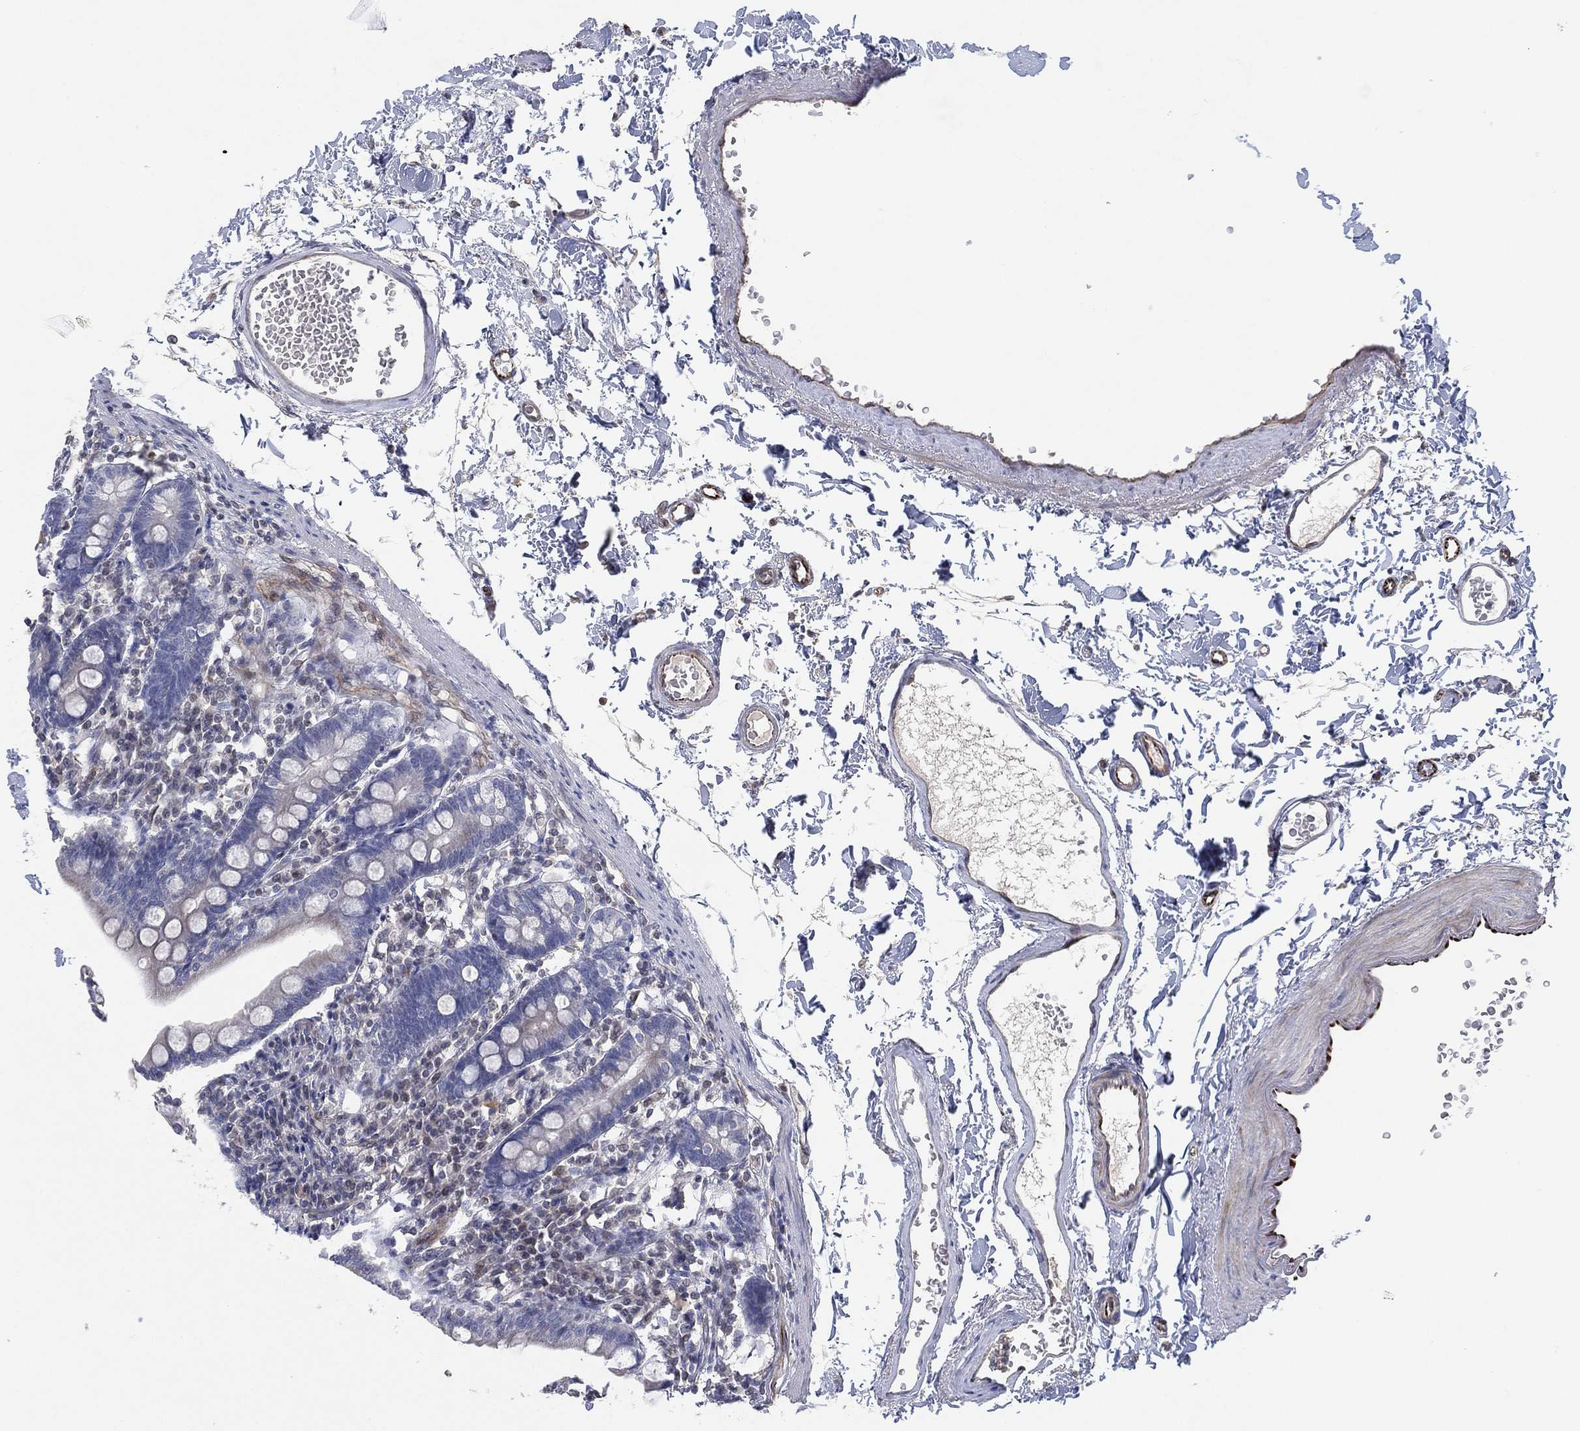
{"staining": {"intensity": "negative", "quantity": "none", "location": "none"}, "tissue": "duodenum", "cell_type": "Glandular cells", "image_type": "normal", "snomed": [{"axis": "morphology", "description": "Normal tissue, NOS"}, {"axis": "topography", "description": "Duodenum"}], "caption": "Human duodenum stained for a protein using IHC demonstrates no staining in glandular cells.", "gene": "FLI1", "patient": {"sex": "female", "age": 67}}